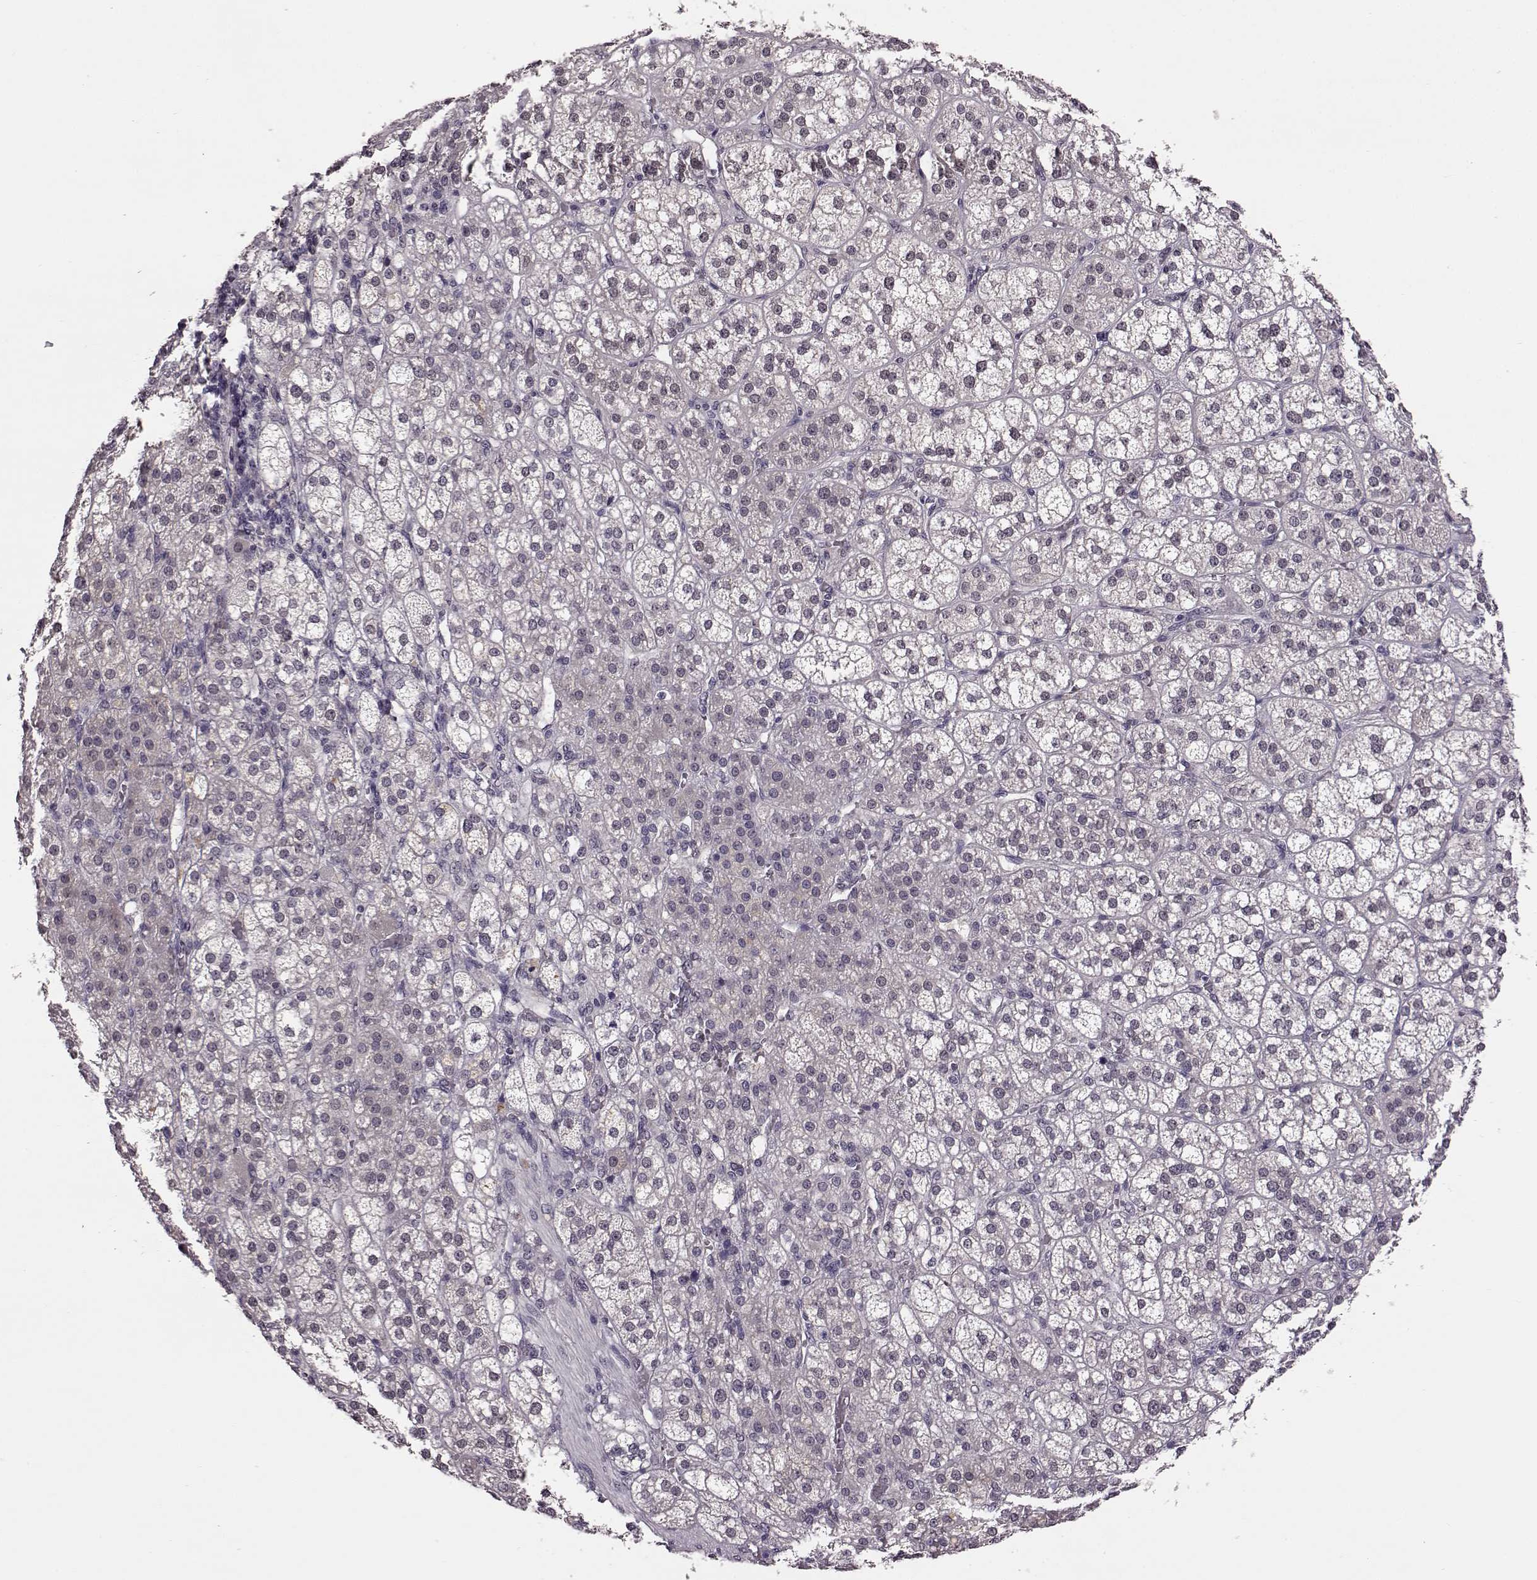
{"staining": {"intensity": "negative", "quantity": "none", "location": "none"}, "tissue": "adrenal gland", "cell_type": "Glandular cells", "image_type": "normal", "snomed": [{"axis": "morphology", "description": "Normal tissue, NOS"}, {"axis": "topography", "description": "Adrenal gland"}], "caption": "There is no significant positivity in glandular cells of adrenal gland. Nuclei are stained in blue.", "gene": "C10orf62", "patient": {"sex": "female", "age": 60}}